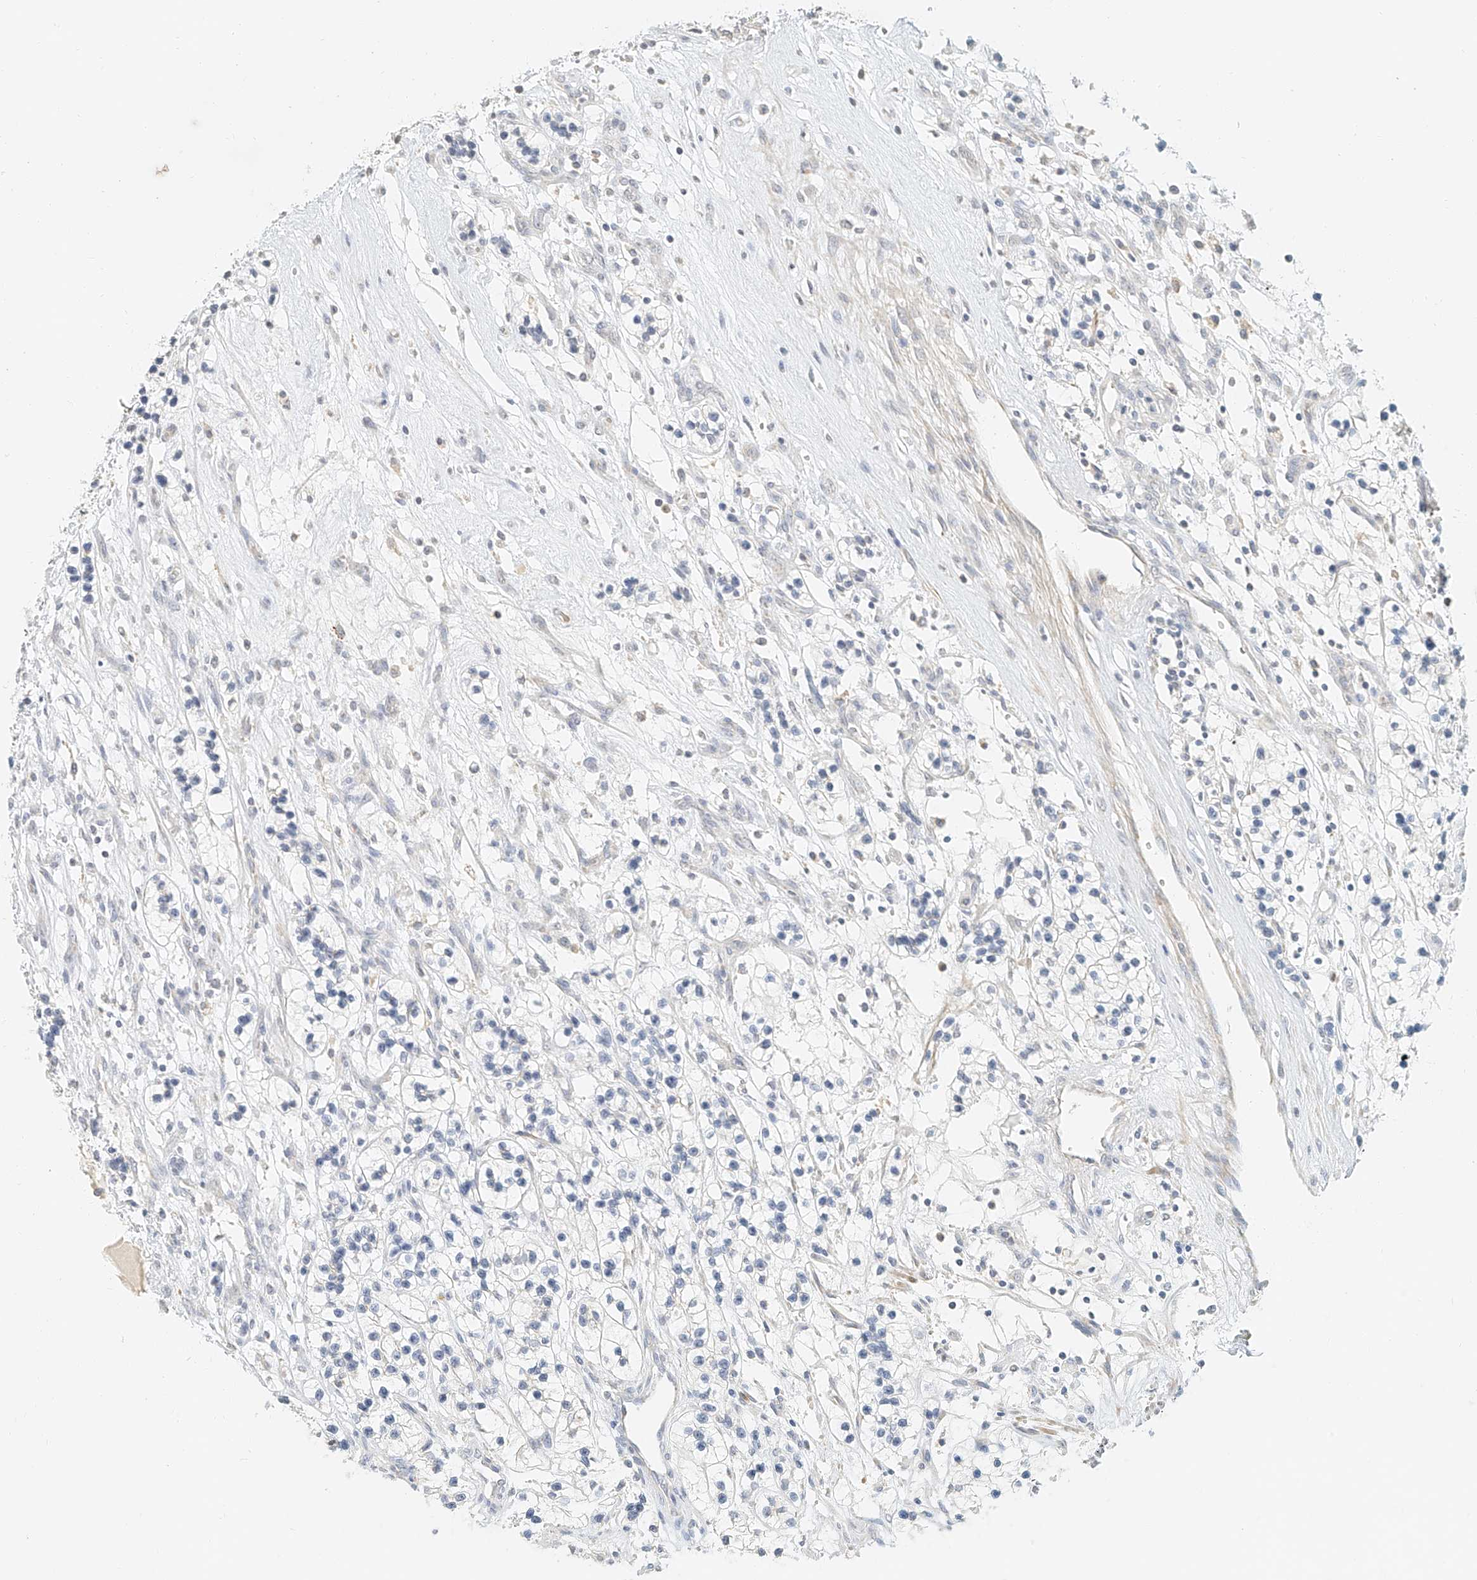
{"staining": {"intensity": "negative", "quantity": "none", "location": "none"}, "tissue": "renal cancer", "cell_type": "Tumor cells", "image_type": "cancer", "snomed": [{"axis": "morphology", "description": "Adenocarcinoma, NOS"}, {"axis": "topography", "description": "Kidney"}], "caption": "The photomicrograph exhibits no significant expression in tumor cells of renal adenocarcinoma.", "gene": "CXorf58", "patient": {"sex": "female", "age": 57}}